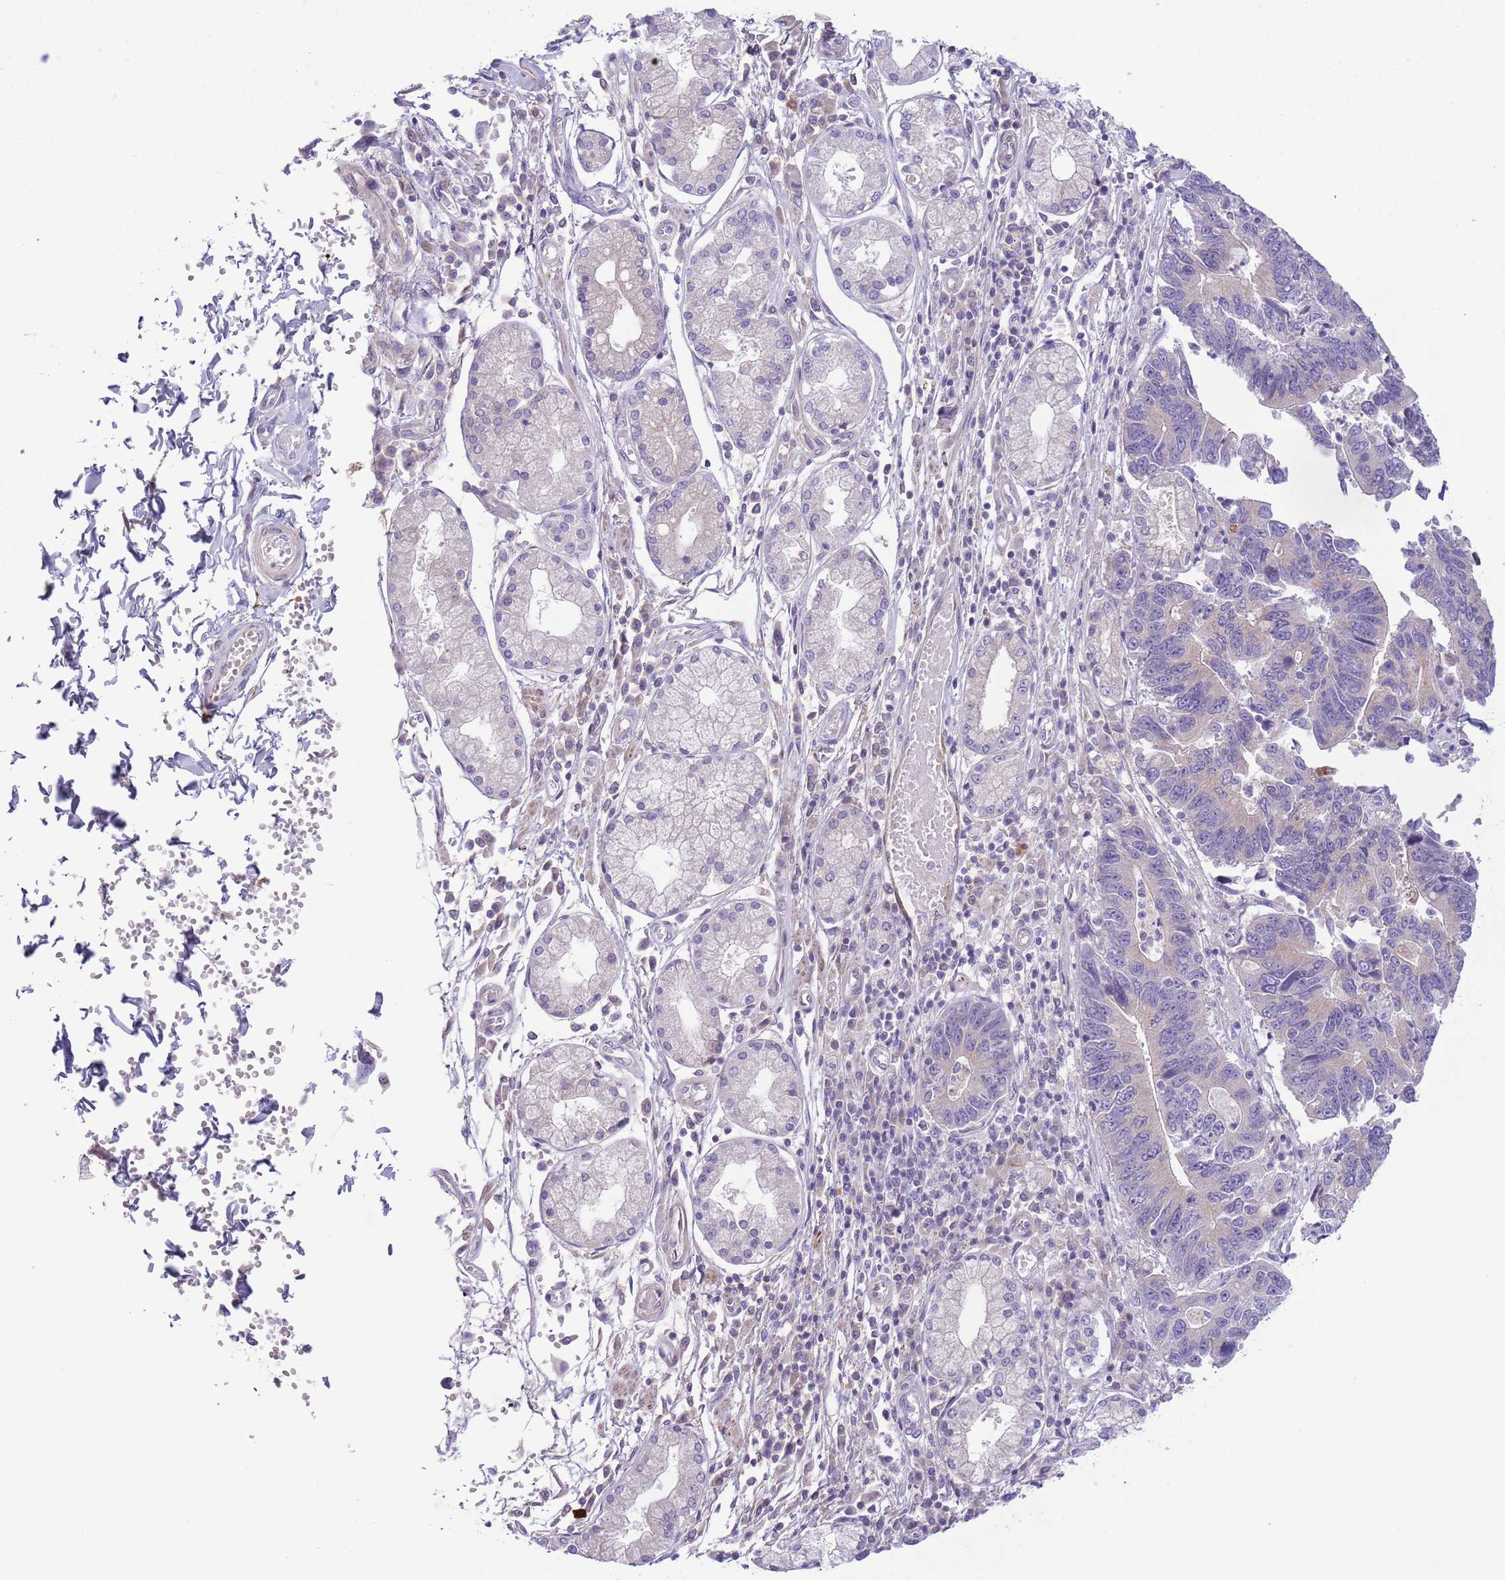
{"staining": {"intensity": "negative", "quantity": "none", "location": "none"}, "tissue": "stomach cancer", "cell_type": "Tumor cells", "image_type": "cancer", "snomed": [{"axis": "morphology", "description": "Adenocarcinoma, NOS"}, {"axis": "topography", "description": "Stomach"}], "caption": "Immunohistochemistry histopathology image of neoplastic tissue: human adenocarcinoma (stomach) stained with DAB (3,3'-diaminobenzidine) shows no significant protein staining in tumor cells. (DAB (3,3'-diaminobenzidine) immunohistochemistry, high magnification).", "gene": "CFH", "patient": {"sex": "male", "age": 59}}